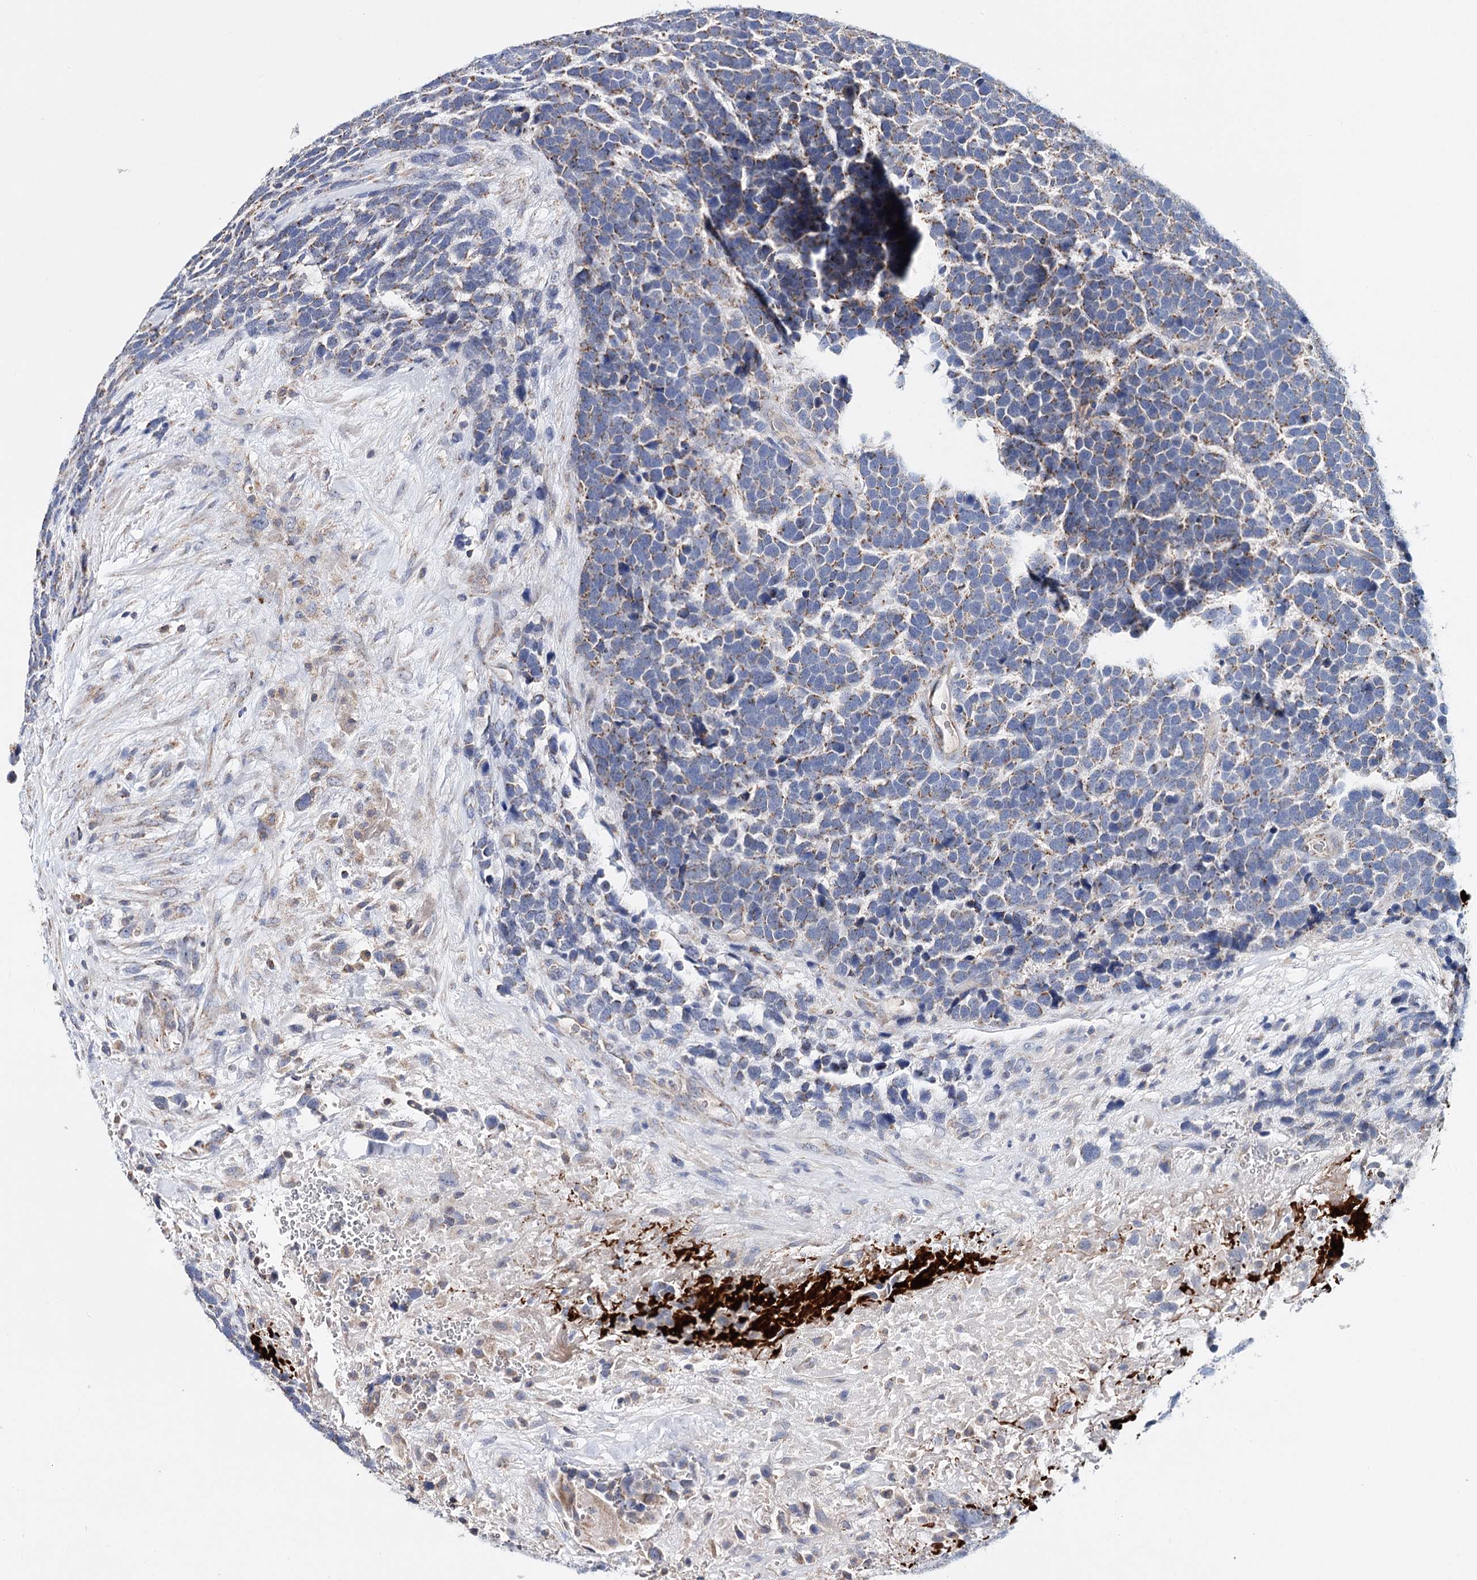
{"staining": {"intensity": "weak", "quantity": ">75%", "location": "cytoplasmic/membranous"}, "tissue": "urothelial cancer", "cell_type": "Tumor cells", "image_type": "cancer", "snomed": [{"axis": "morphology", "description": "Urothelial carcinoma, High grade"}, {"axis": "topography", "description": "Urinary bladder"}], "caption": "A micrograph of human urothelial carcinoma (high-grade) stained for a protein displays weak cytoplasmic/membranous brown staining in tumor cells.", "gene": "CFAP46", "patient": {"sex": "female", "age": 82}}